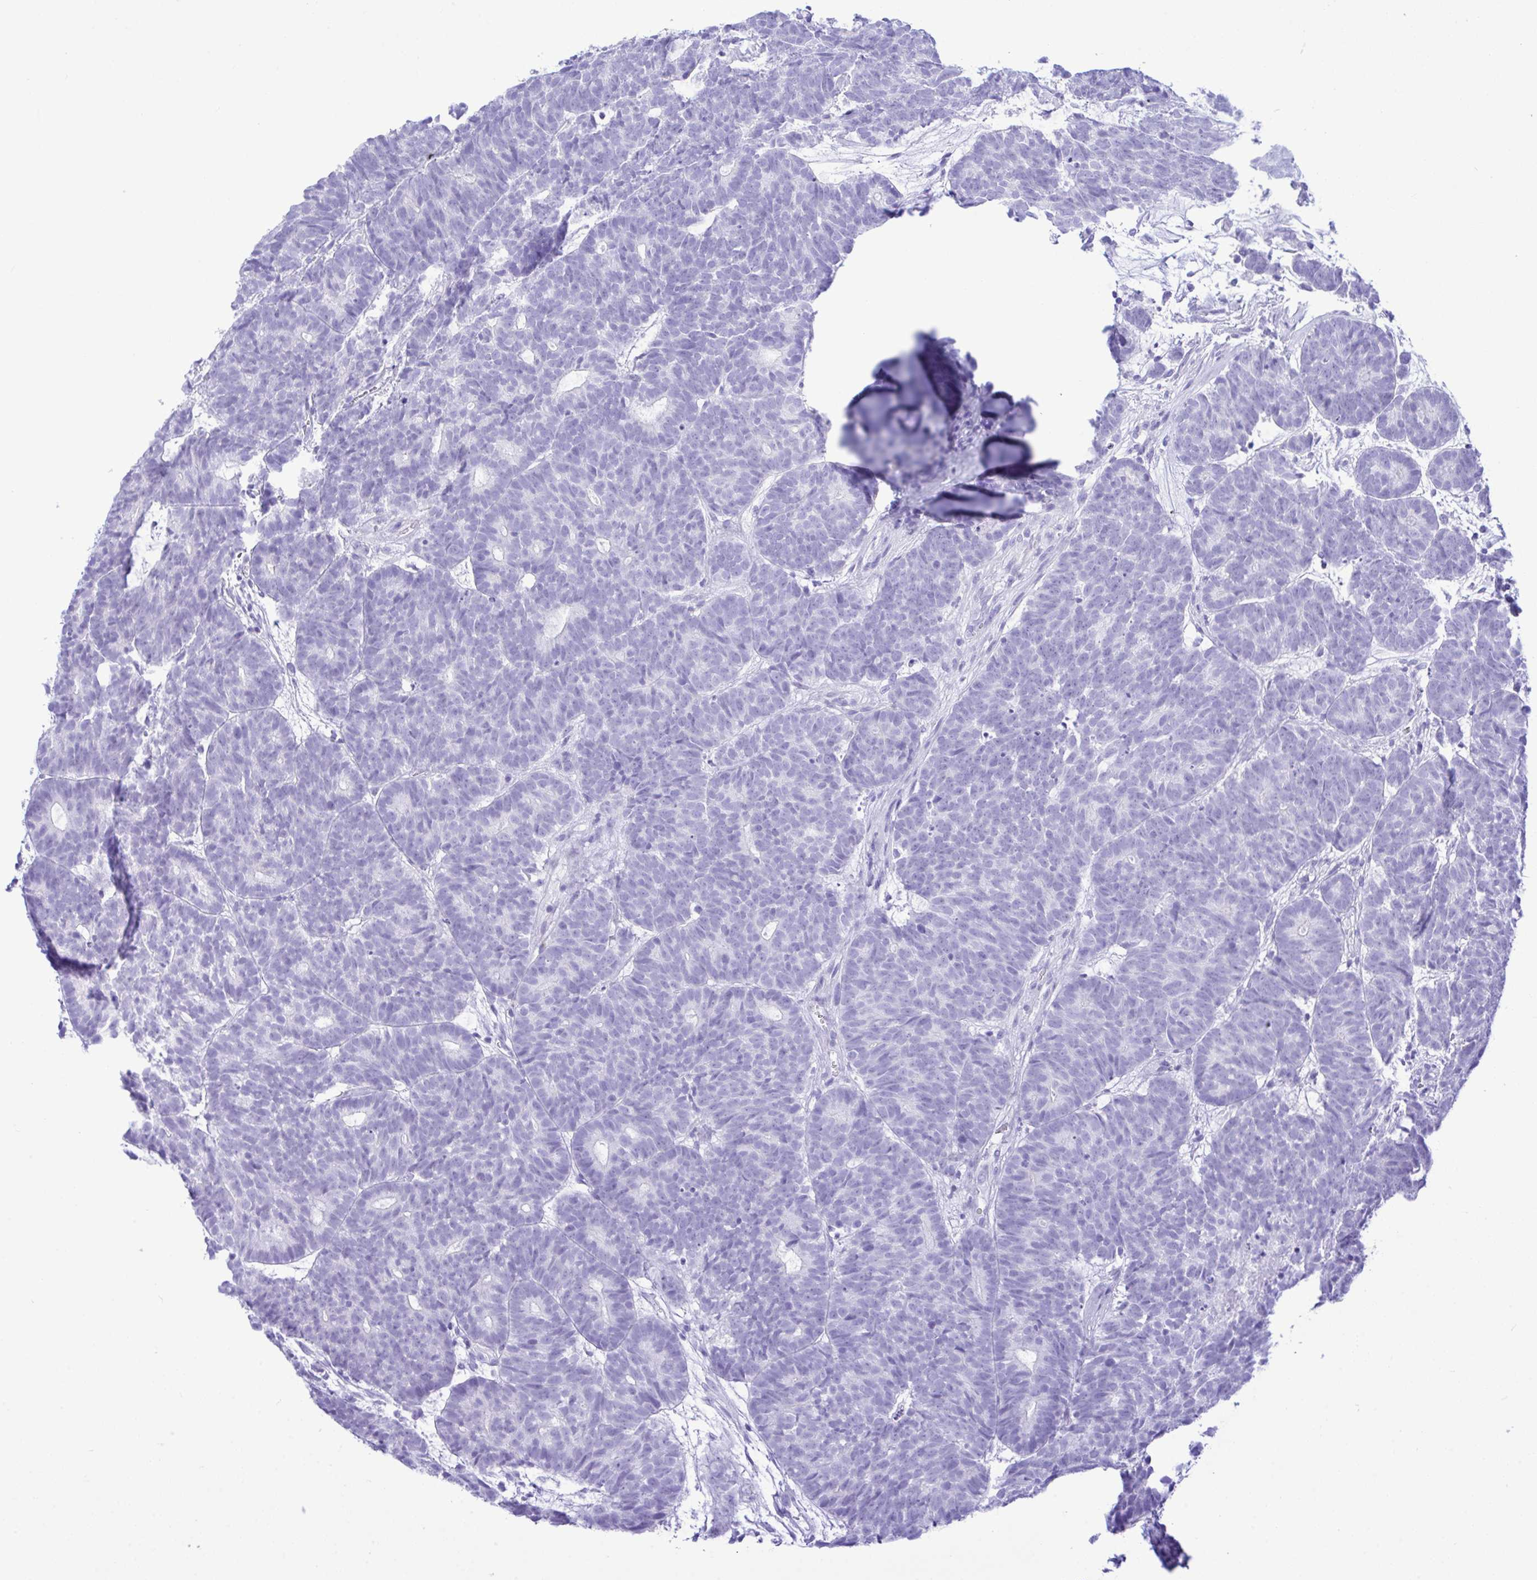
{"staining": {"intensity": "negative", "quantity": "none", "location": "none"}, "tissue": "head and neck cancer", "cell_type": "Tumor cells", "image_type": "cancer", "snomed": [{"axis": "morphology", "description": "Adenocarcinoma, NOS"}, {"axis": "topography", "description": "Head-Neck"}], "caption": "Head and neck cancer was stained to show a protein in brown. There is no significant expression in tumor cells.", "gene": "SELENOV", "patient": {"sex": "female", "age": 81}}